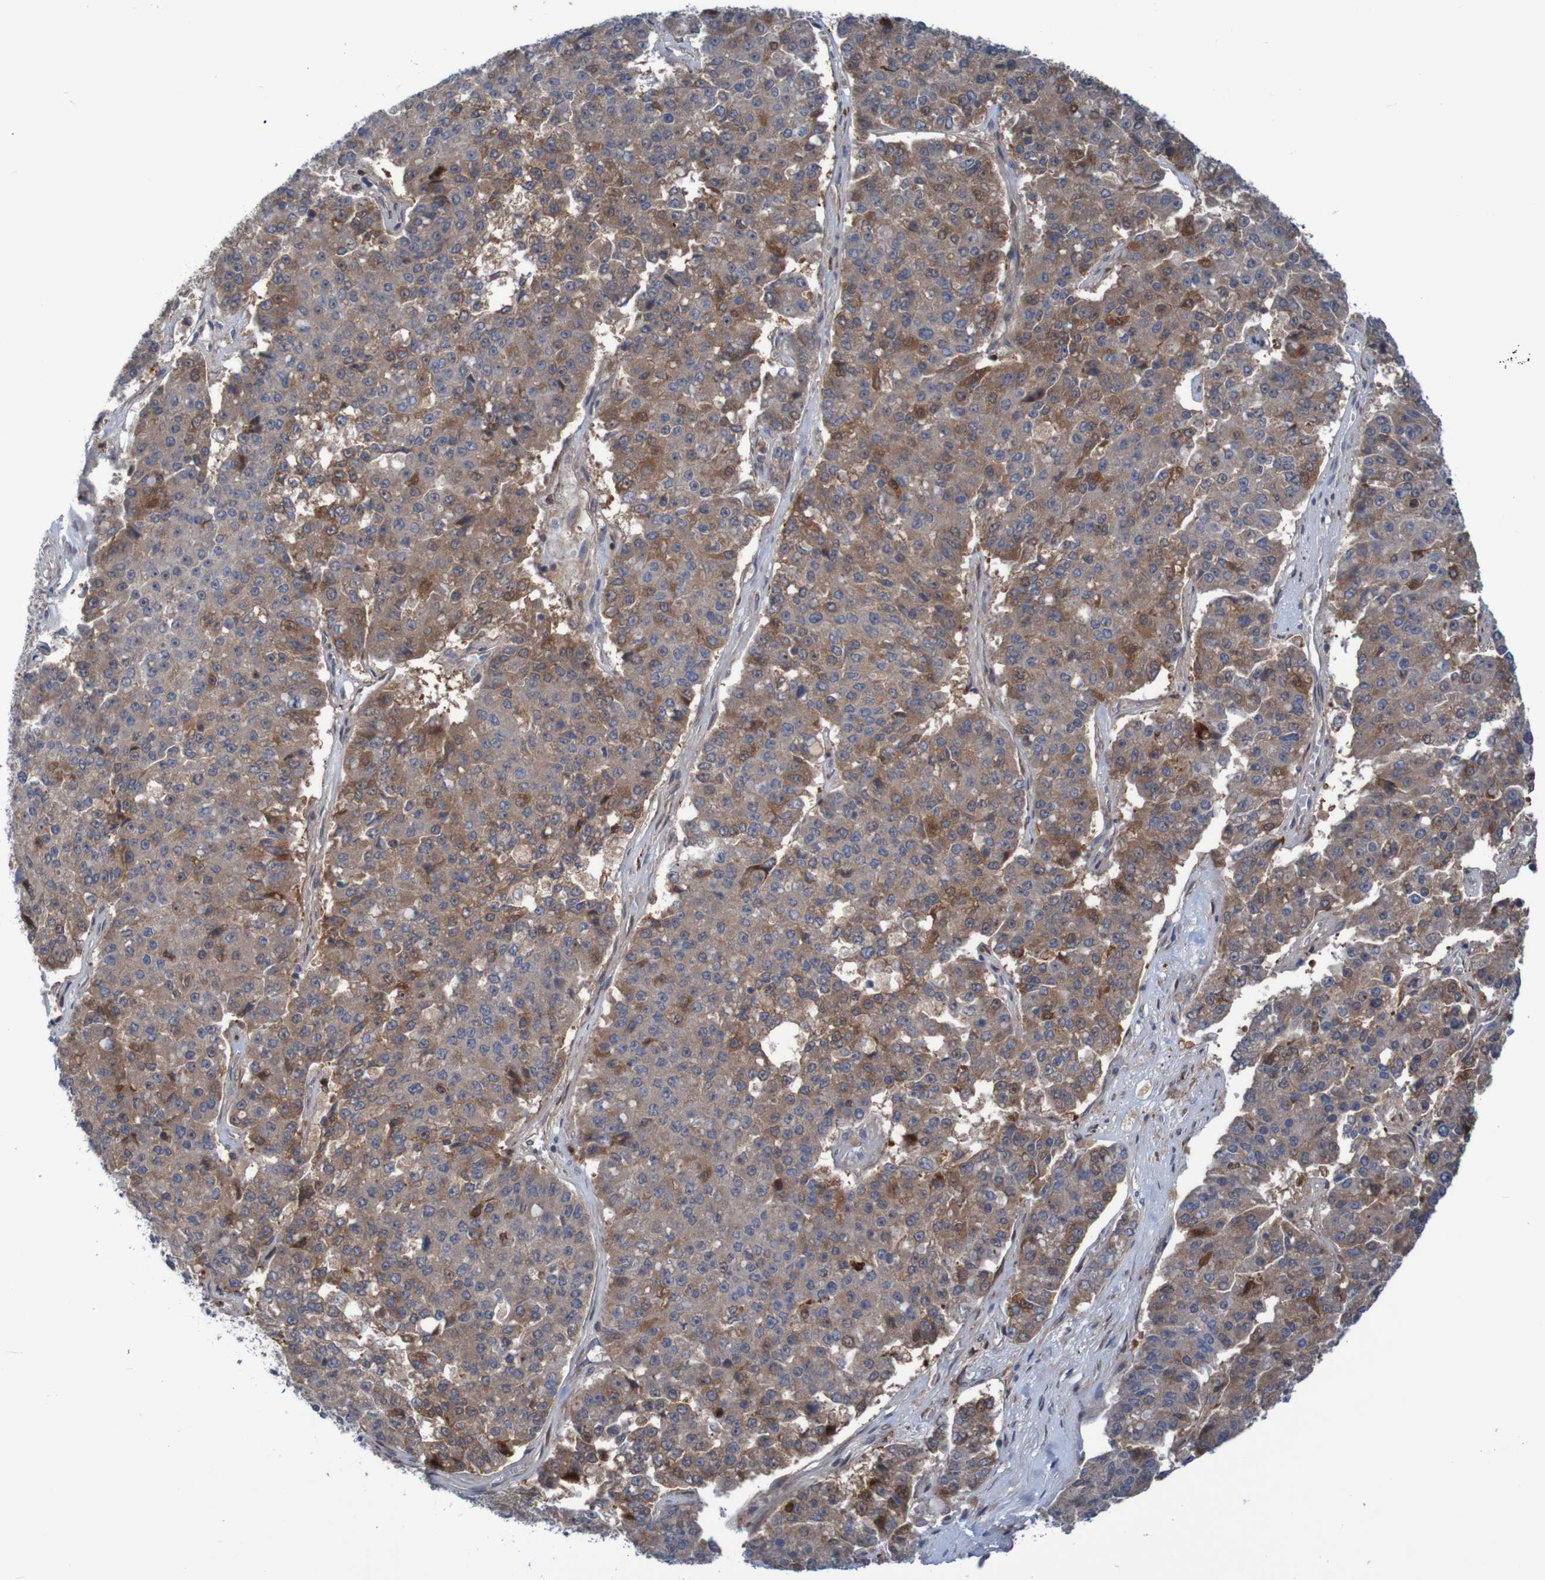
{"staining": {"intensity": "strong", "quantity": ">75%", "location": "cytoplasmic/membranous"}, "tissue": "pancreatic cancer", "cell_type": "Tumor cells", "image_type": "cancer", "snomed": [{"axis": "morphology", "description": "Adenocarcinoma, NOS"}, {"axis": "topography", "description": "Pancreas"}], "caption": "Brown immunohistochemical staining in human pancreatic cancer reveals strong cytoplasmic/membranous expression in approximately >75% of tumor cells. The staining was performed using DAB (3,3'-diaminobenzidine) to visualize the protein expression in brown, while the nuclei were stained in blue with hematoxylin (Magnification: 20x).", "gene": "ANGPT4", "patient": {"sex": "male", "age": 50}}